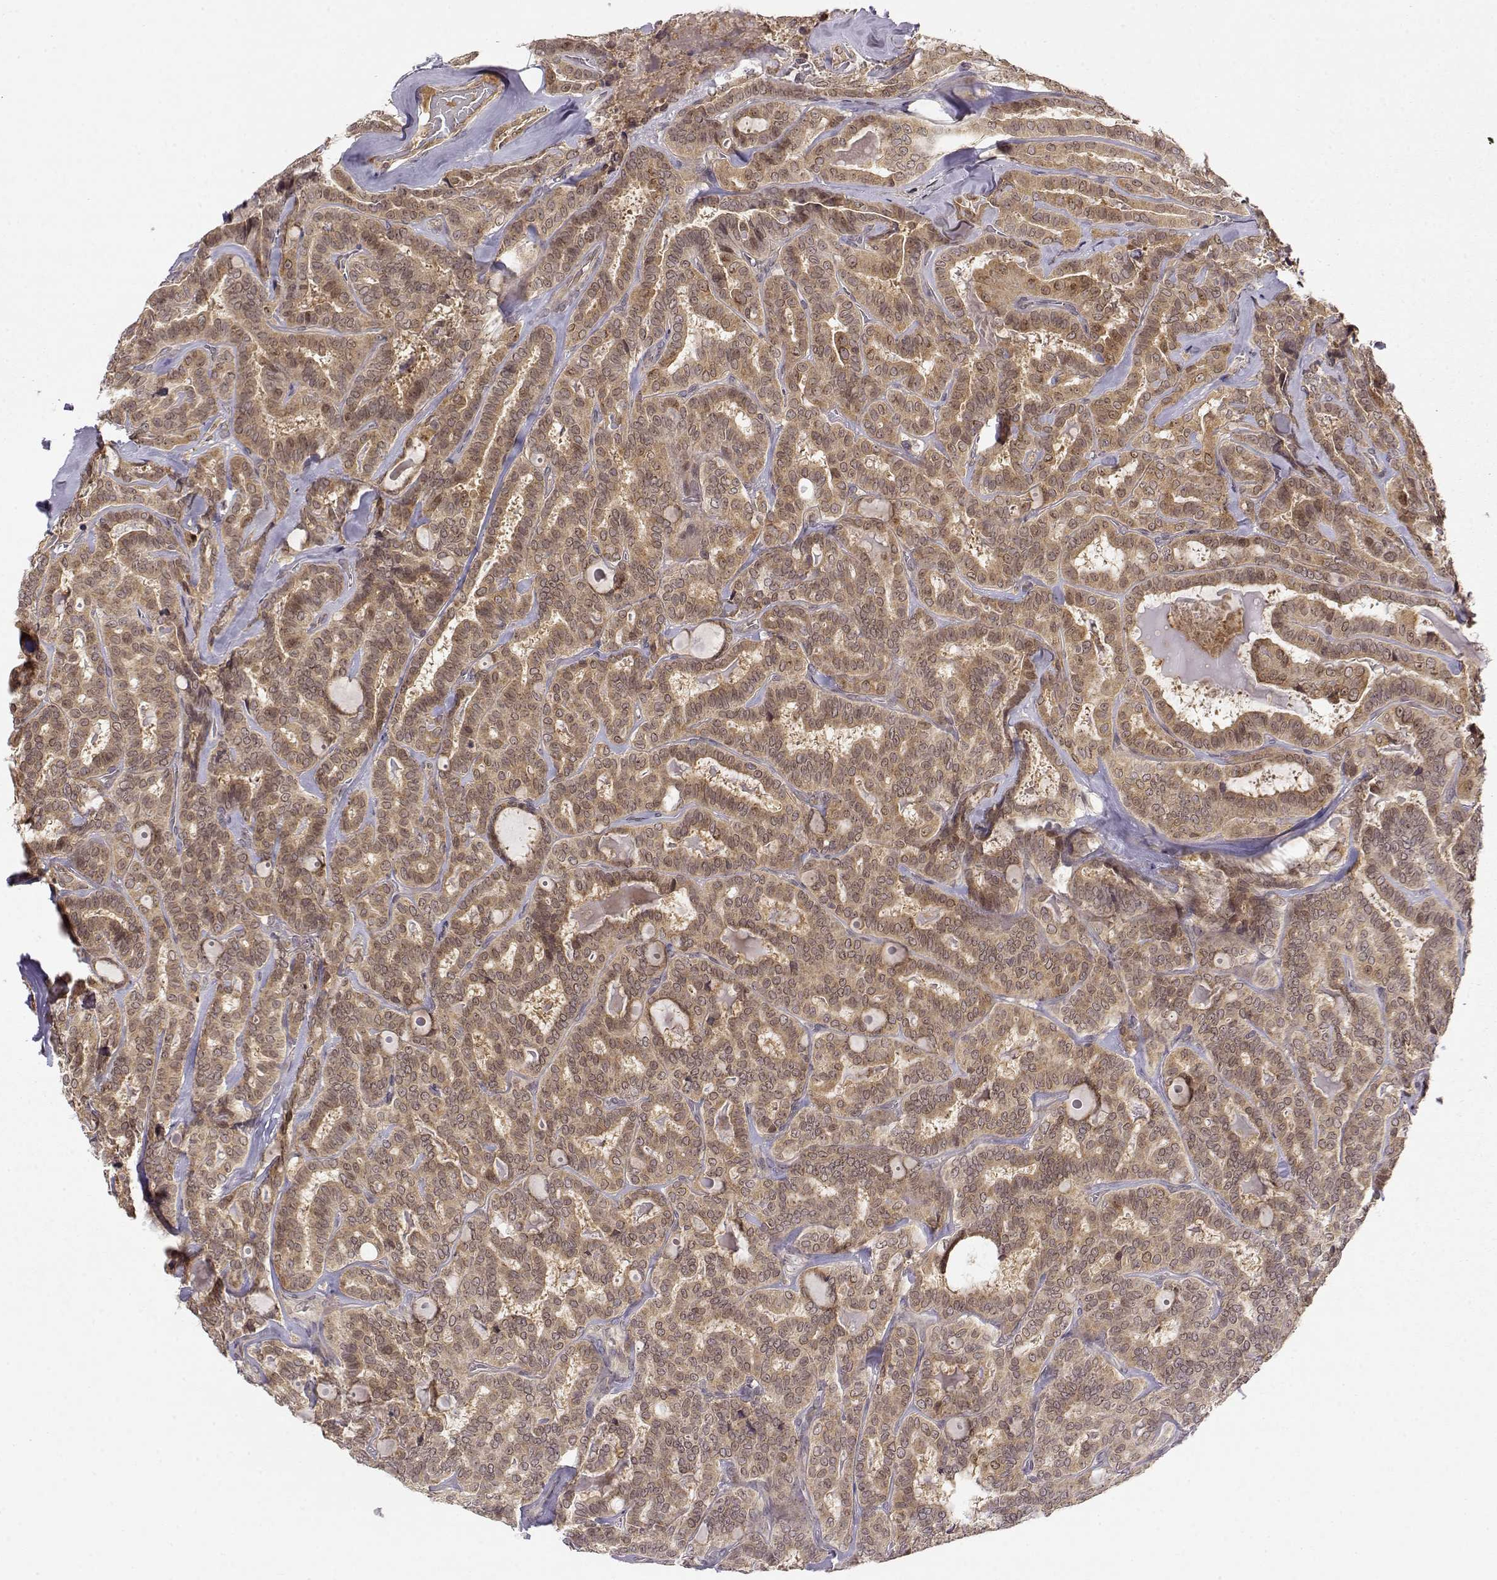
{"staining": {"intensity": "weak", "quantity": ">75%", "location": "cytoplasmic/membranous"}, "tissue": "thyroid cancer", "cell_type": "Tumor cells", "image_type": "cancer", "snomed": [{"axis": "morphology", "description": "Papillary adenocarcinoma, NOS"}, {"axis": "topography", "description": "Thyroid gland"}], "caption": "Immunohistochemistry (DAB) staining of thyroid cancer demonstrates weak cytoplasmic/membranous protein positivity in about >75% of tumor cells.", "gene": "ERGIC2", "patient": {"sex": "female", "age": 39}}